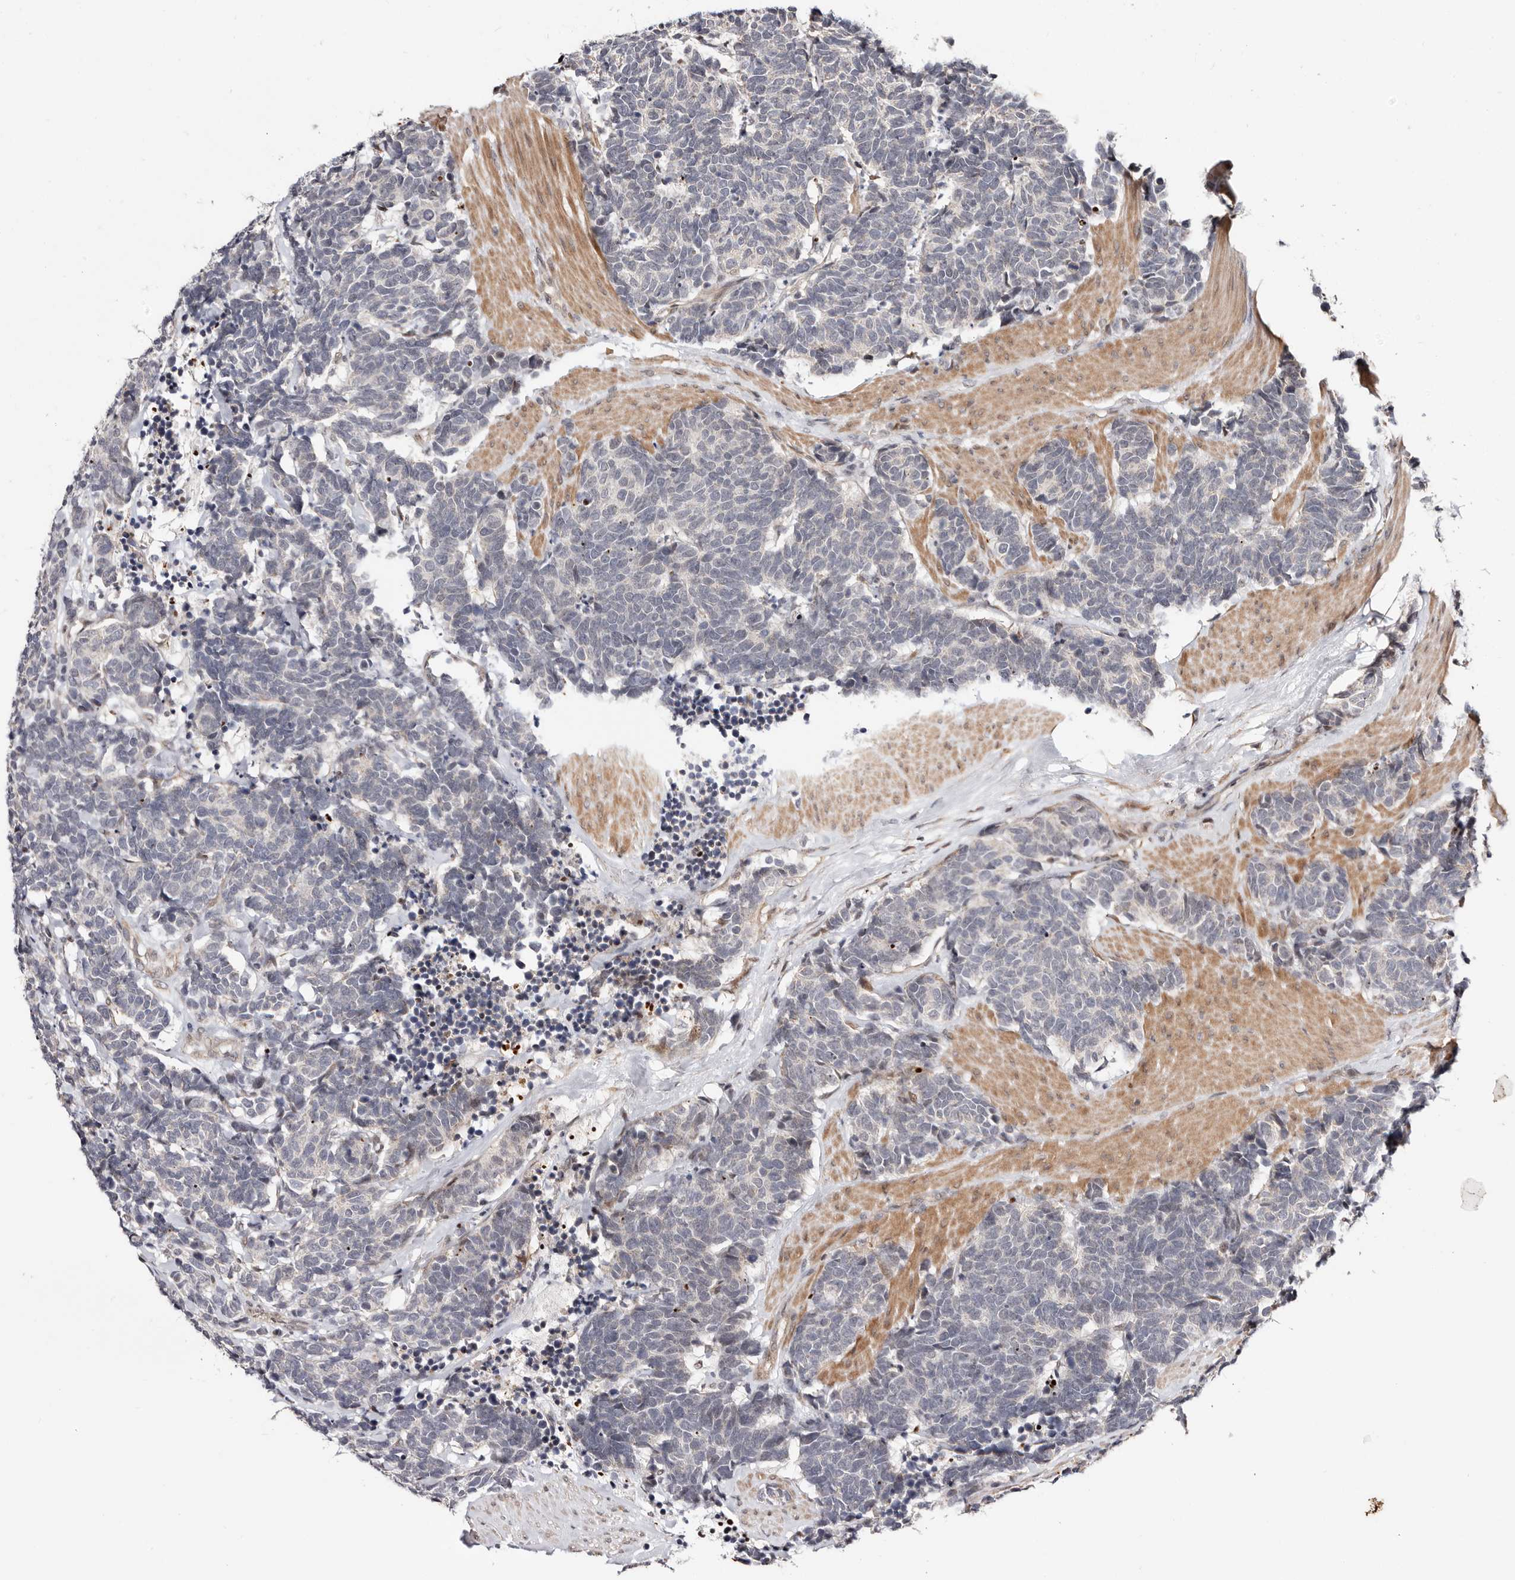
{"staining": {"intensity": "negative", "quantity": "none", "location": "none"}, "tissue": "carcinoid", "cell_type": "Tumor cells", "image_type": "cancer", "snomed": [{"axis": "morphology", "description": "Carcinoma, NOS"}, {"axis": "morphology", "description": "Carcinoid, malignant, NOS"}, {"axis": "topography", "description": "Urinary bladder"}], "caption": "Tumor cells show no significant expression in carcinoid.", "gene": "HIVEP3", "patient": {"sex": "male", "age": 57}}